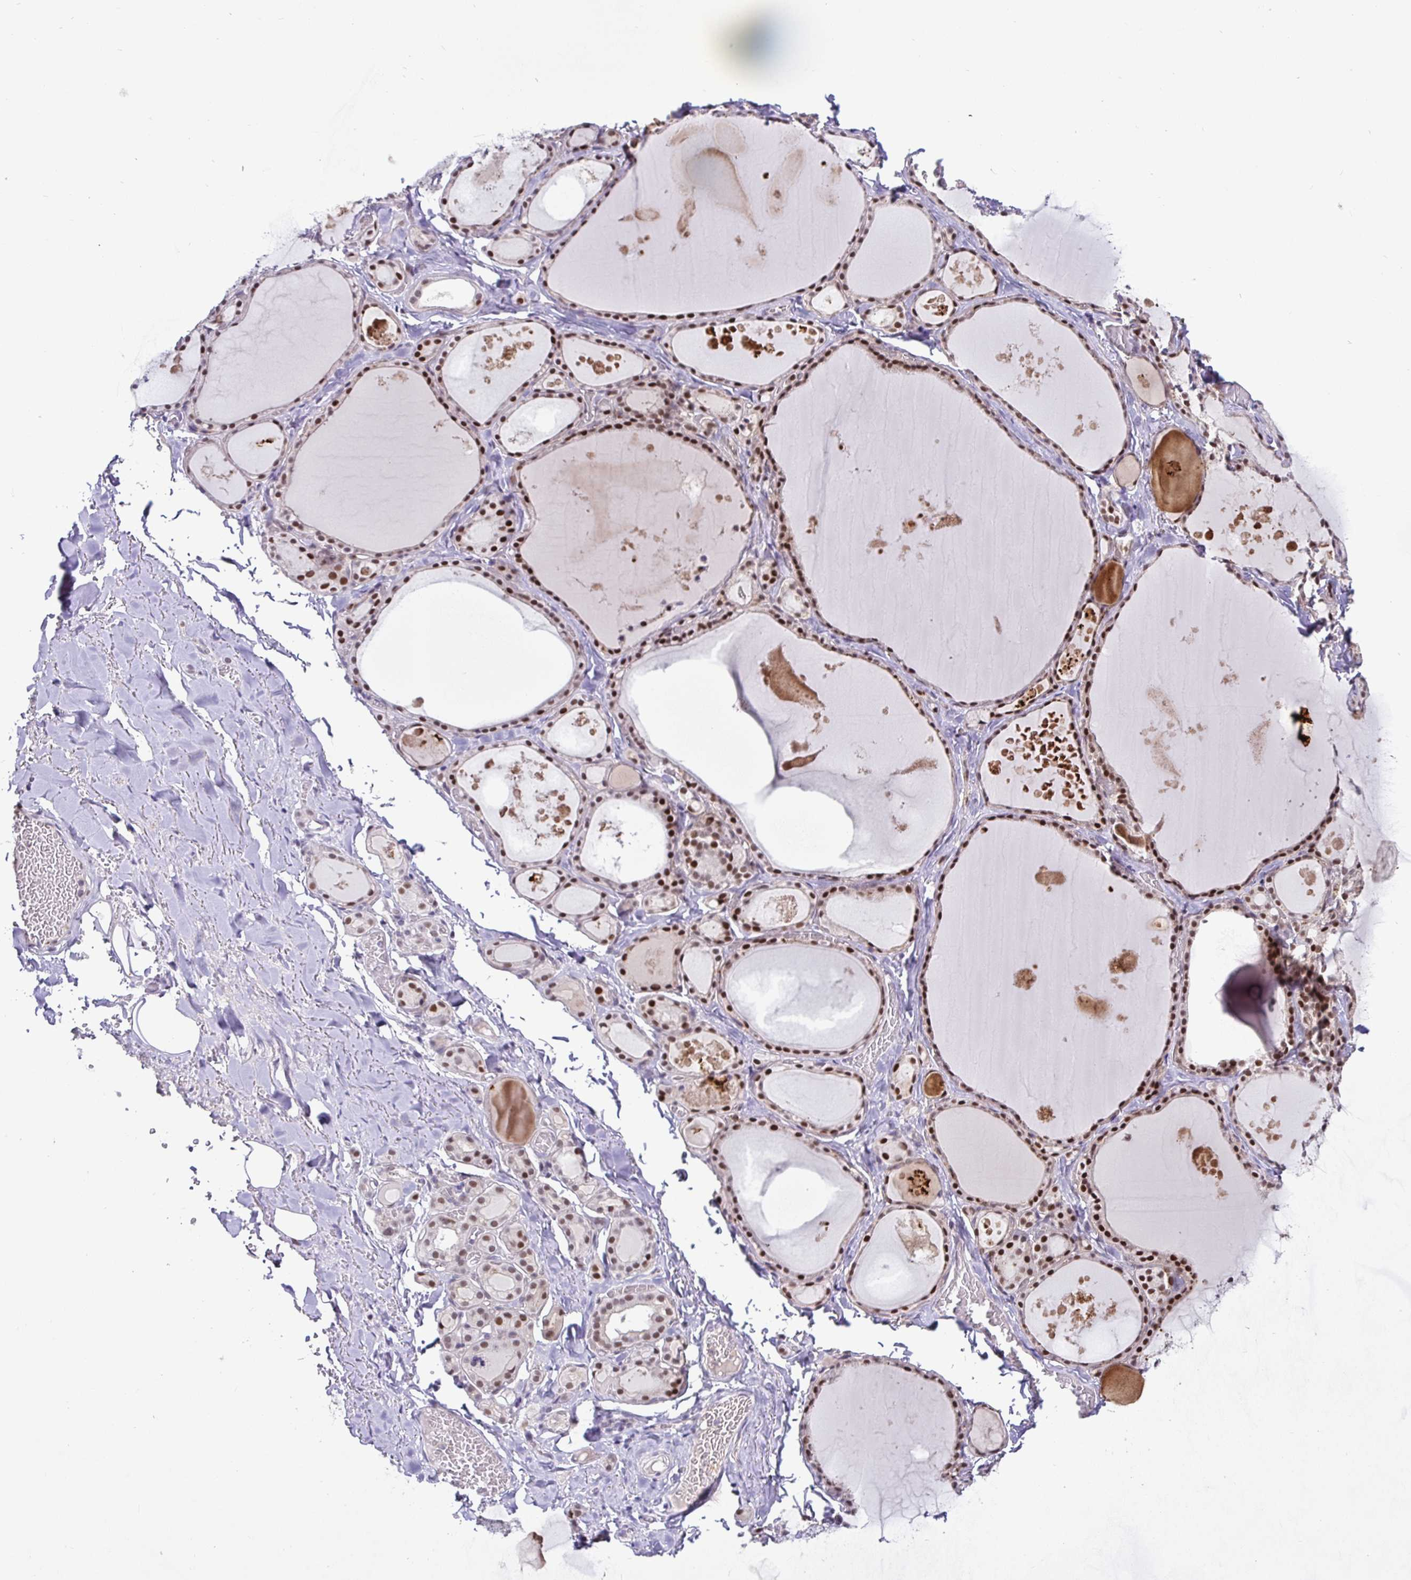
{"staining": {"intensity": "strong", "quantity": ">75%", "location": "nuclear"}, "tissue": "thyroid gland", "cell_type": "Glandular cells", "image_type": "normal", "snomed": [{"axis": "morphology", "description": "Normal tissue, NOS"}, {"axis": "topography", "description": "Thyroid gland"}], "caption": "A brown stain shows strong nuclear expression of a protein in glandular cells of benign human thyroid gland.", "gene": "NUP188", "patient": {"sex": "male", "age": 56}}